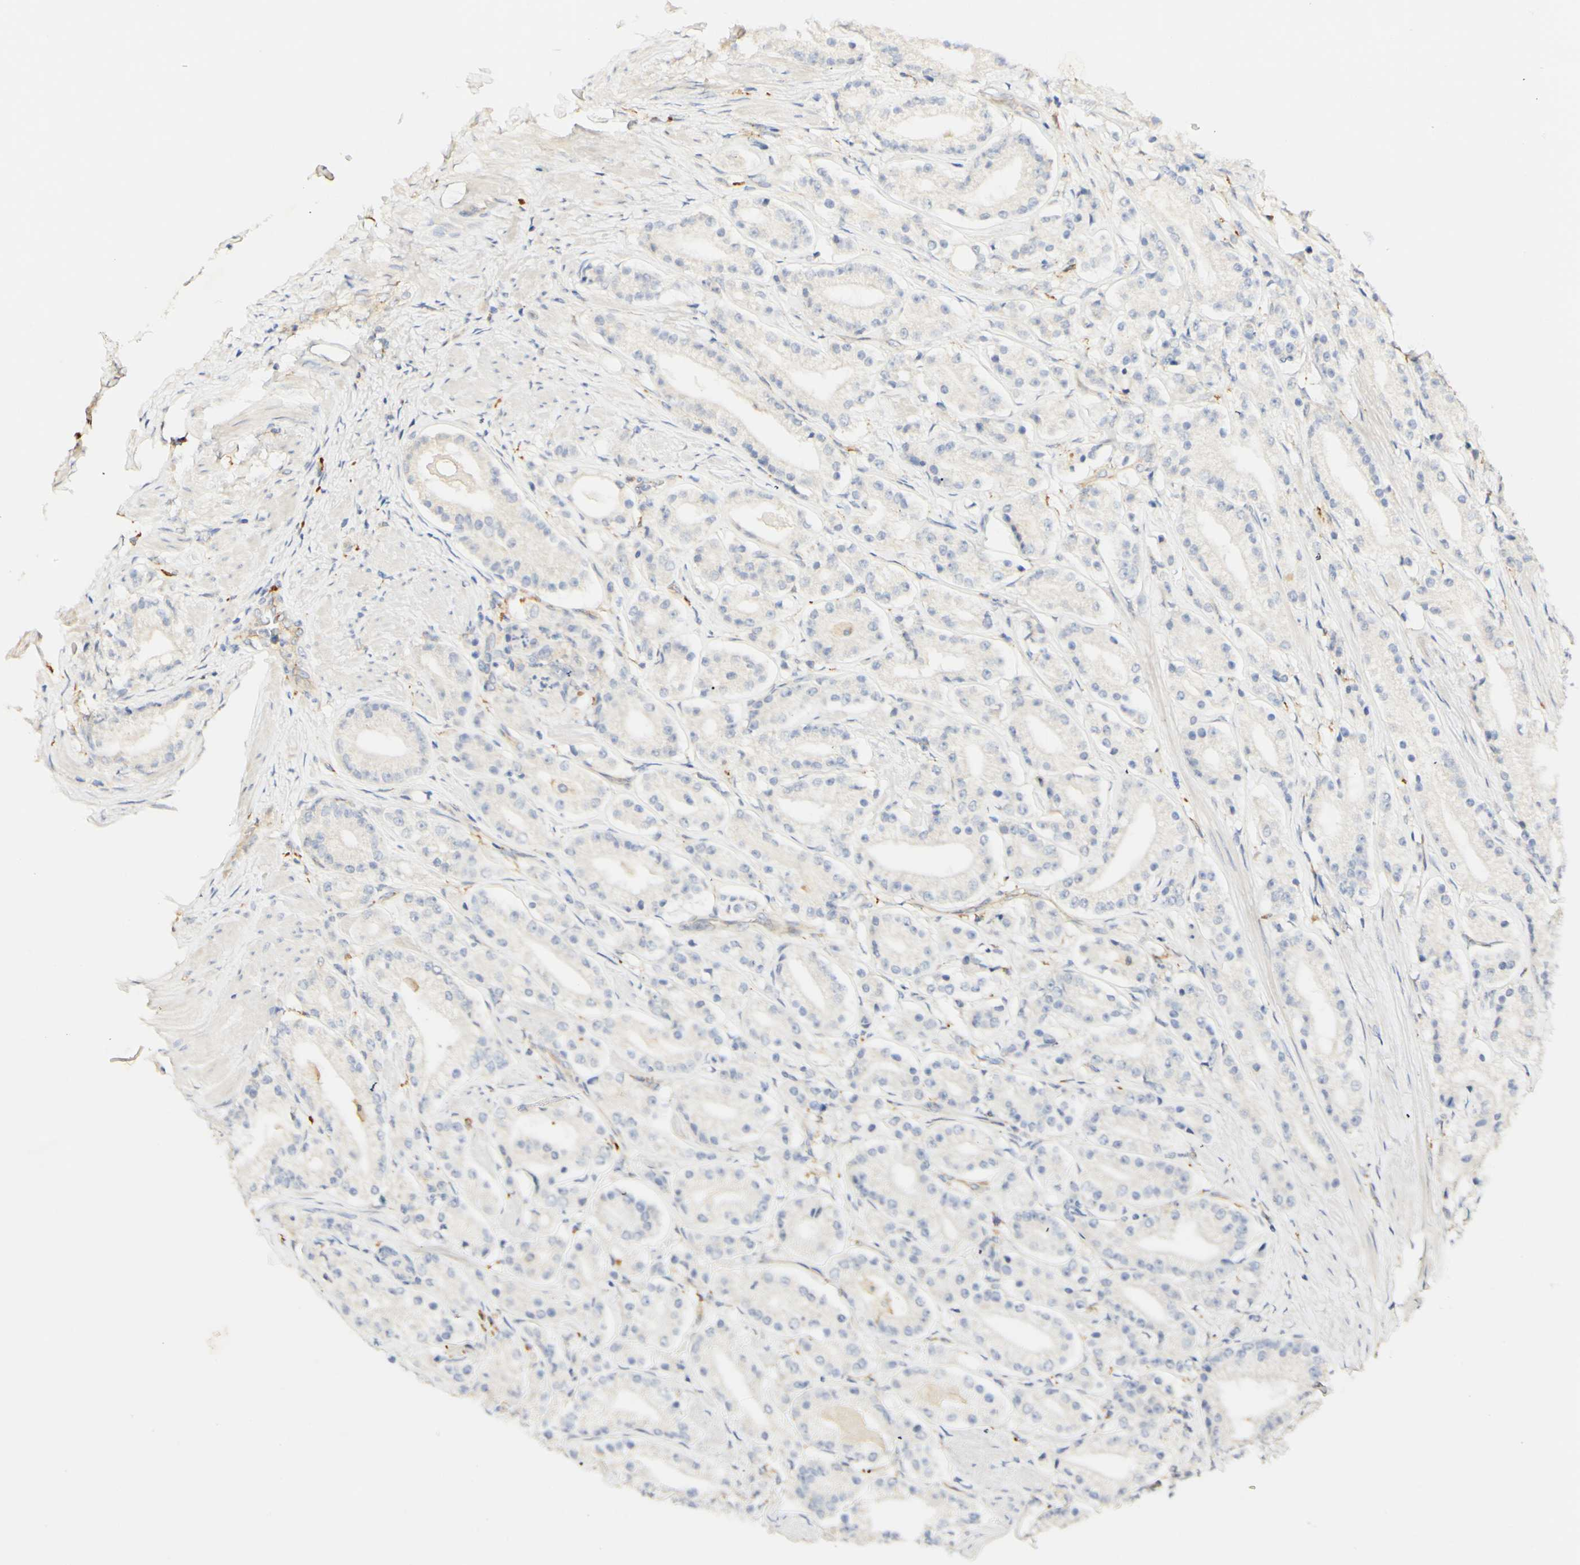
{"staining": {"intensity": "negative", "quantity": "none", "location": "none"}, "tissue": "prostate cancer", "cell_type": "Tumor cells", "image_type": "cancer", "snomed": [{"axis": "morphology", "description": "Adenocarcinoma, Low grade"}, {"axis": "topography", "description": "Prostate"}], "caption": "Immunohistochemical staining of prostate low-grade adenocarcinoma exhibits no significant staining in tumor cells.", "gene": "FCGRT", "patient": {"sex": "male", "age": 63}}